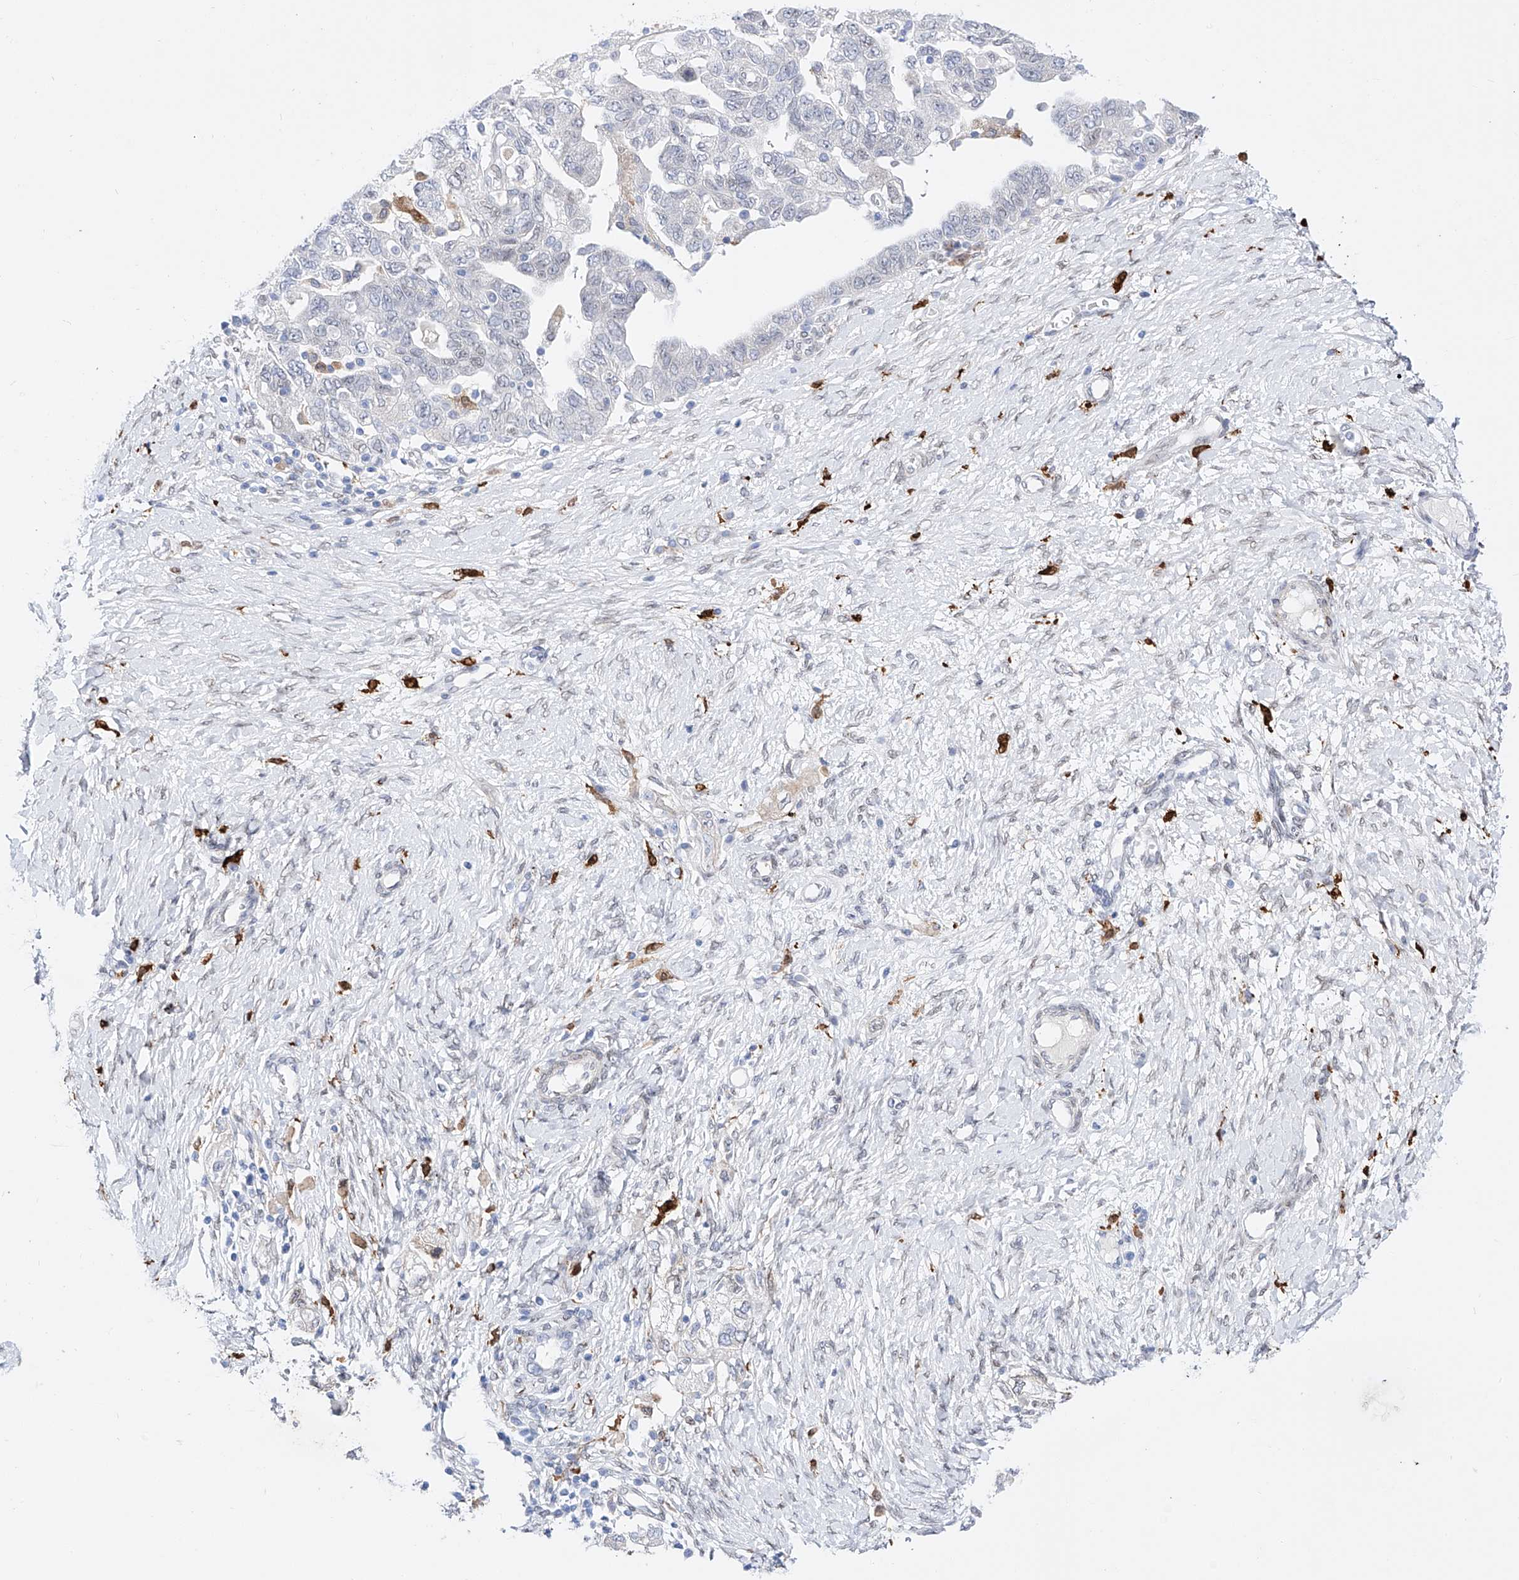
{"staining": {"intensity": "negative", "quantity": "none", "location": "none"}, "tissue": "ovarian cancer", "cell_type": "Tumor cells", "image_type": "cancer", "snomed": [{"axis": "morphology", "description": "Carcinoma, NOS"}, {"axis": "morphology", "description": "Cystadenocarcinoma, serous, NOS"}, {"axis": "topography", "description": "Ovary"}], "caption": "DAB (3,3'-diaminobenzidine) immunohistochemical staining of human serous cystadenocarcinoma (ovarian) demonstrates no significant staining in tumor cells.", "gene": "LCLAT1", "patient": {"sex": "female", "age": 69}}